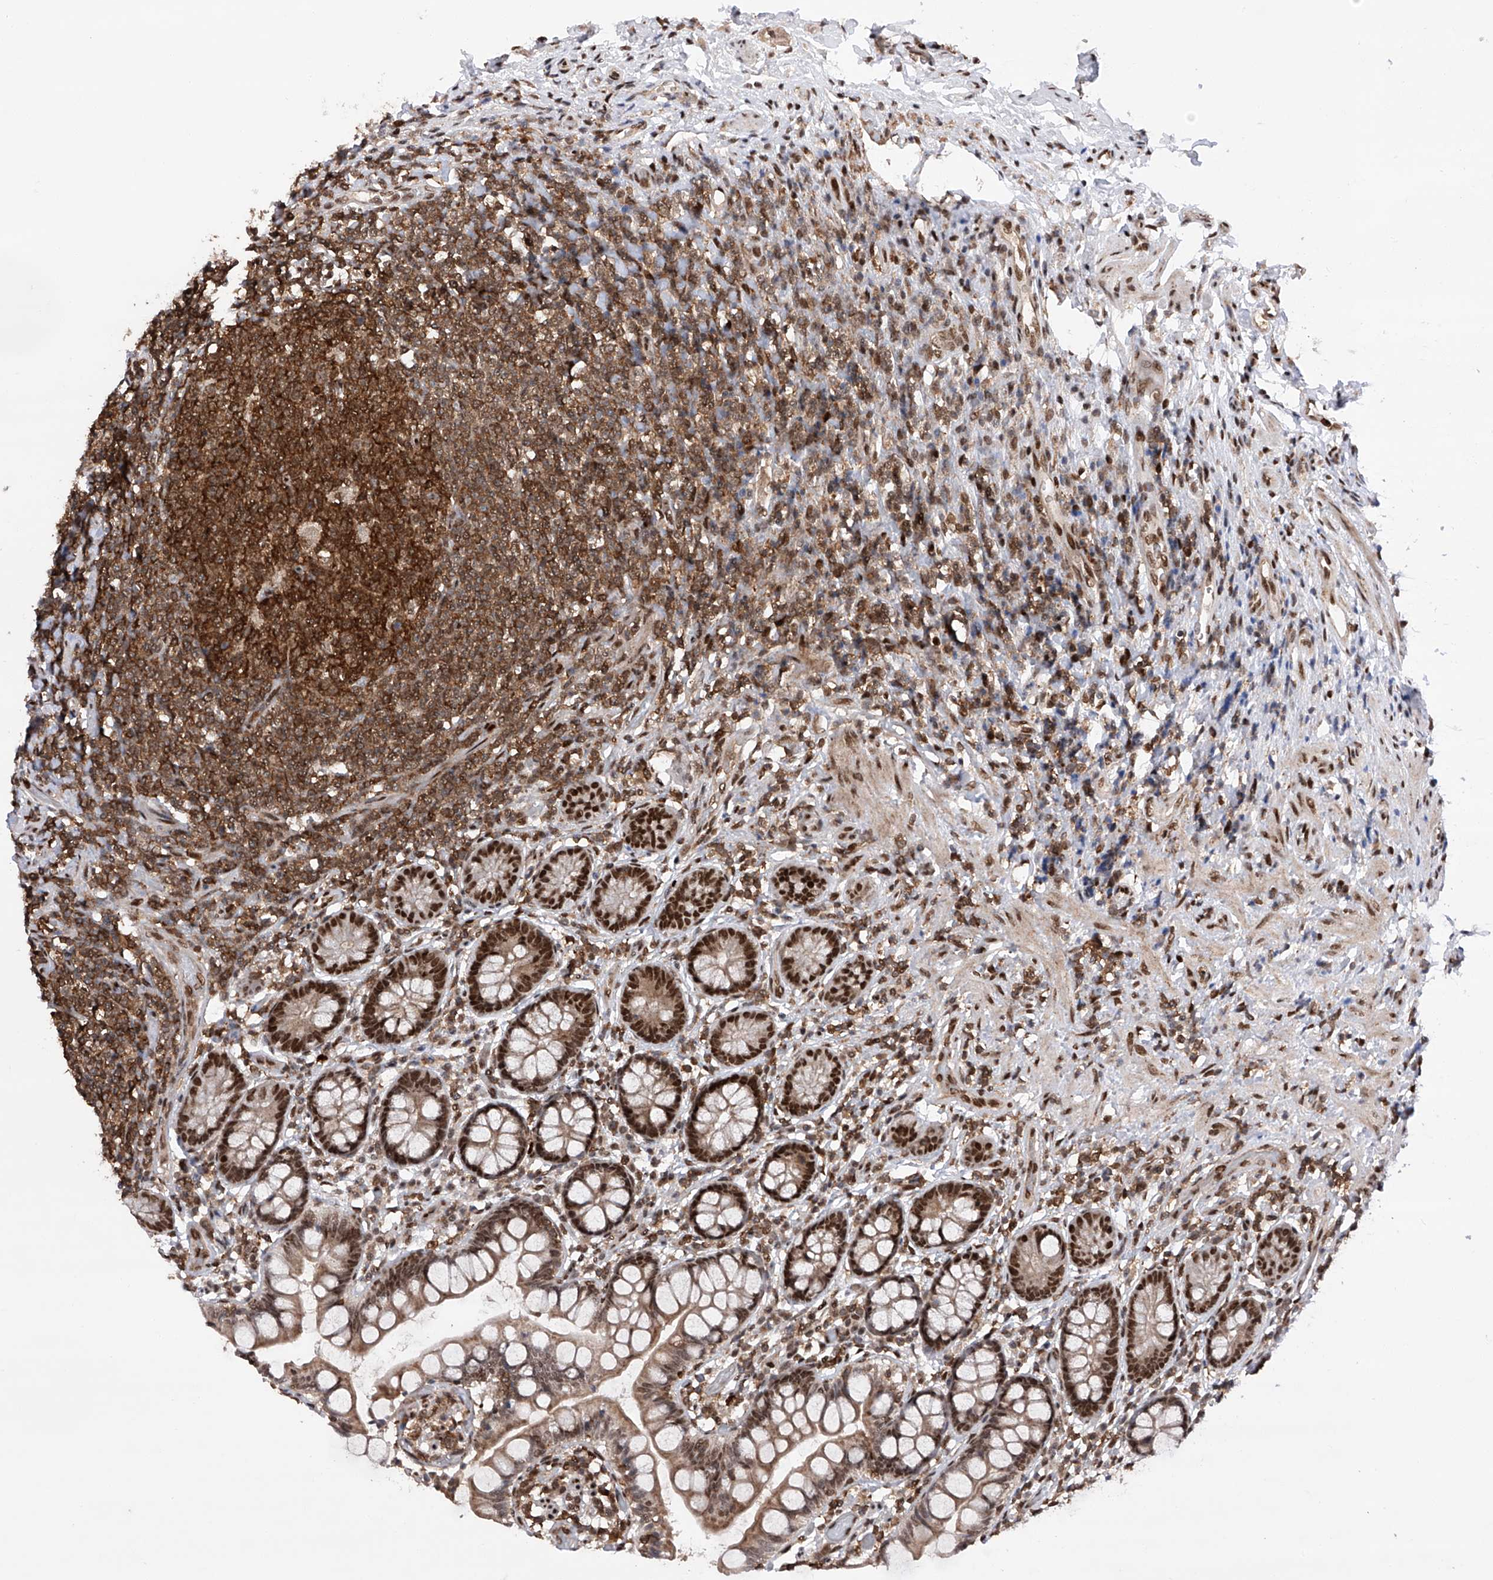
{"staining": {"intensity": "strong", "quantity": ">75%", "location": "cytoplasmic/membranous,nuclear"}, "tissue": "small intestine", "cell_type": "Glandular cells", "image_type": "normal", "snomed": [{"axis": "morphology", "description": "Normal tissue, NOS"}, {"axis": "topography", "description": "Small intestine"}], "caption": "DAB immunohistochemical staining of unremarkable human small intestine shows strong cytoplasmic/membranous,nuclear protein staining in approximately >75% of glandular cells.", "gene": "ZNF280D", "patient": {"sex": "male", "age": 52}}